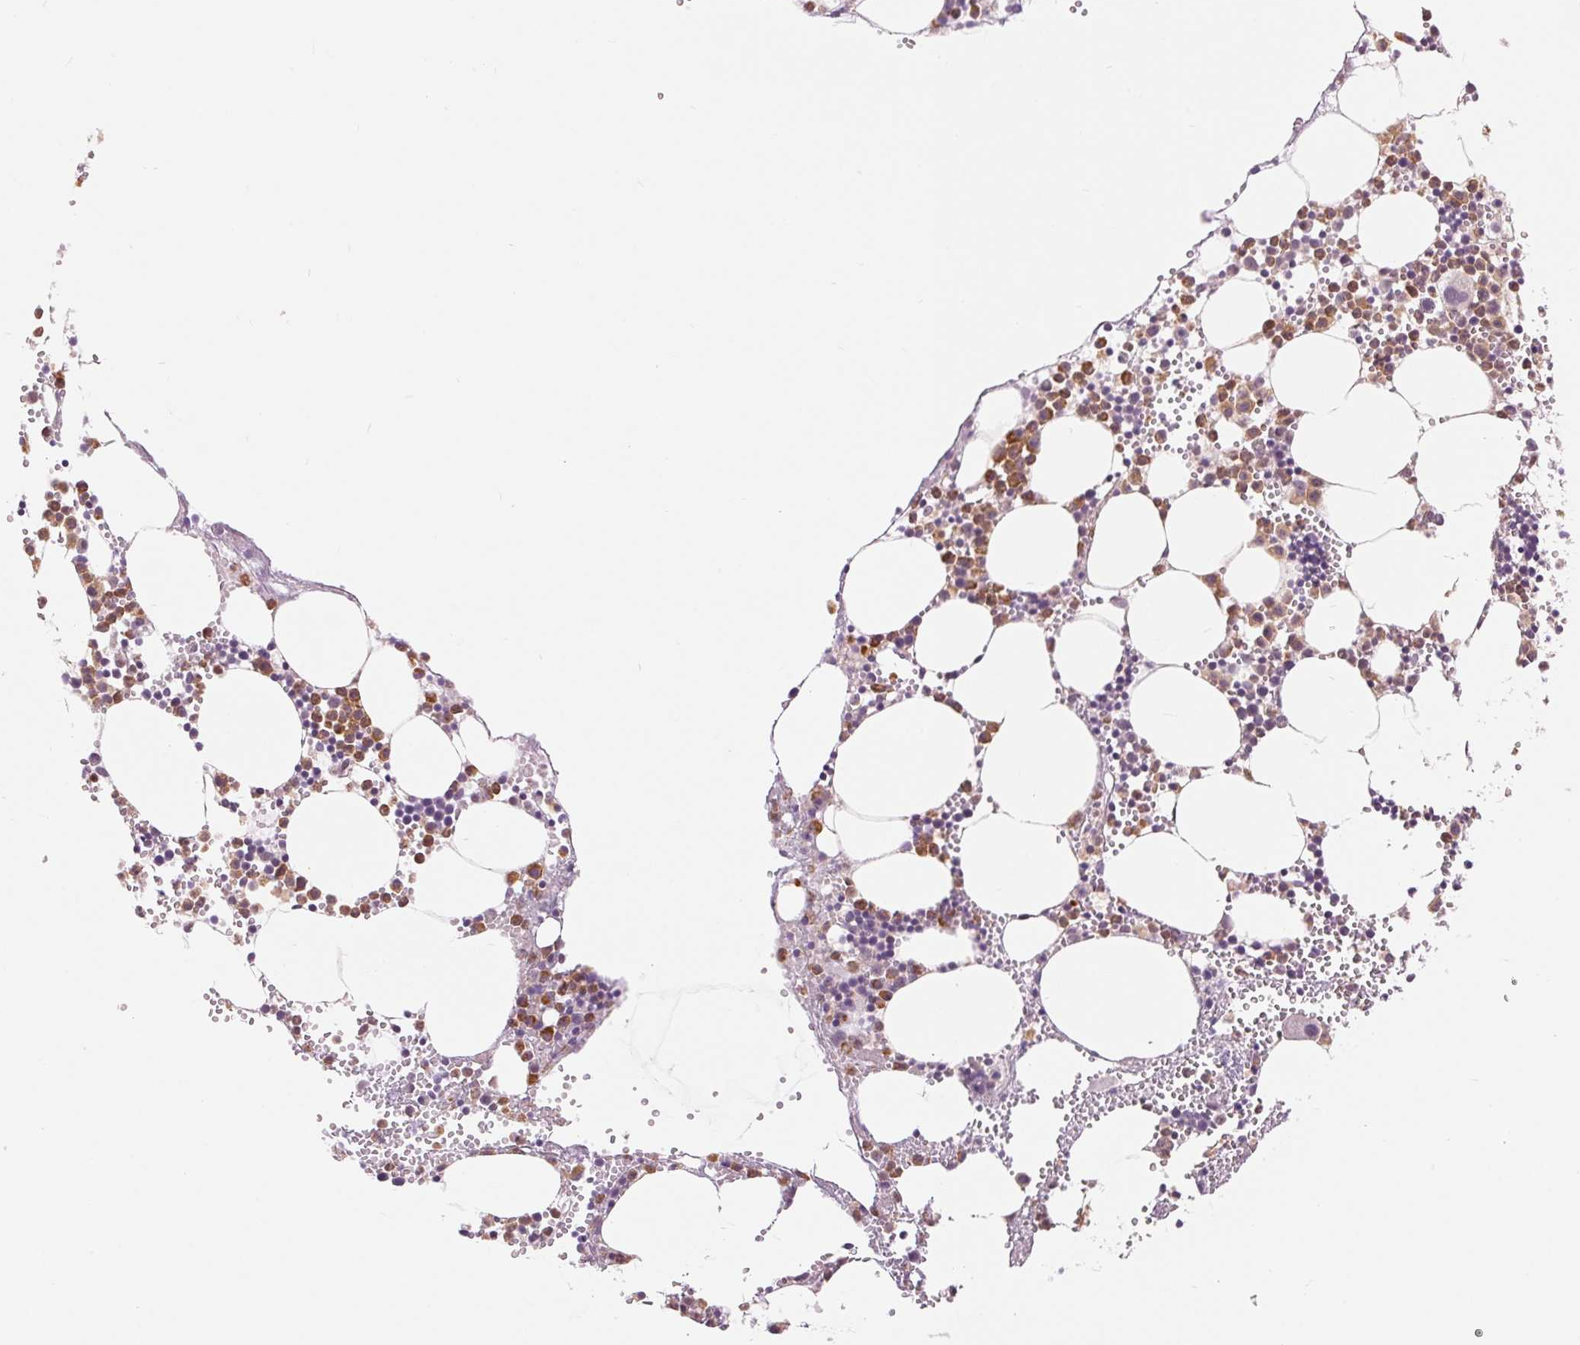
{"staining": {"intensity": "moderate", "quantity": "25%-75%", "location": "cytoplasmic/membranous"}, "tissue": "bone marrow", "cell_type": "Hematopoietic cells", "image_type": "normal", "snomed": [{"axis": "morphology", "description": "Normal tissue, NOS"}, {"axis": "topography", "description": "Bone marrow"}], "caption": "The photomicrograph reveals staining of benign bone marrow, revealing moderate cytoplasmic/membranous protein expression (brown color) within hematopoietic cells.", "gene": "TMEM273", "patient": {"sex": "male", "age": 89}}